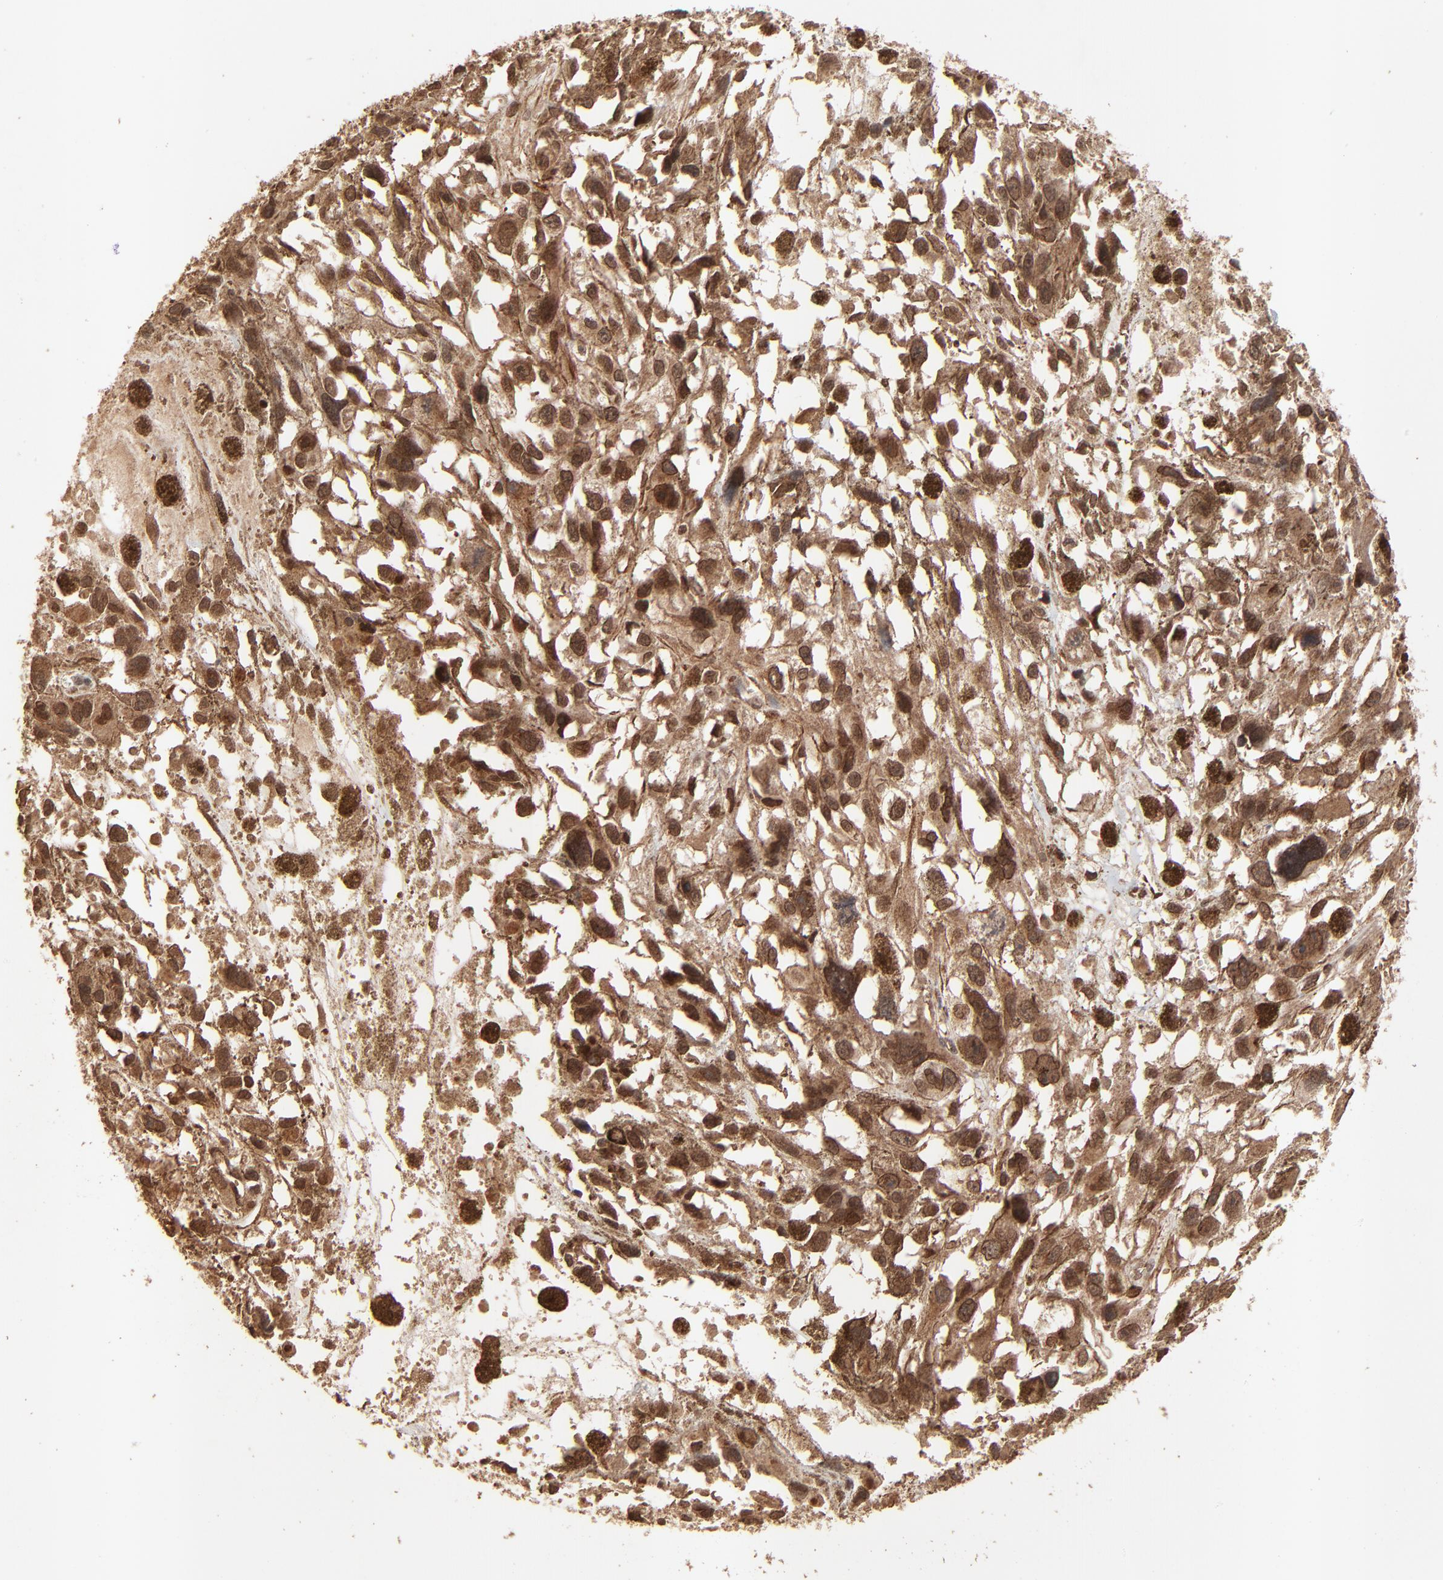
{"staining": {"intensity": "moderate", "quantity": ">75%", "location": "cytoplasmic/membranous,nuclear"}, "tissue": "melanoma", "cell_type": "Tumor cells", "image_type": "cancer", "snomed": [{"axis": "morphology", "description": "Malignant melanoma, Metastatic site"}, {"axis": "topography", "description": "Lymph node"}], "caption": "A high-resolution micrograph shows IHC staining of malignant melanoma (metastatic site), which reveals moderate cytoplasmic/membranous and nuclear expression in approximately >75% of tumor cells.", "gene": "FAM227A", "patient": {"sex": "male", "age": 59}}